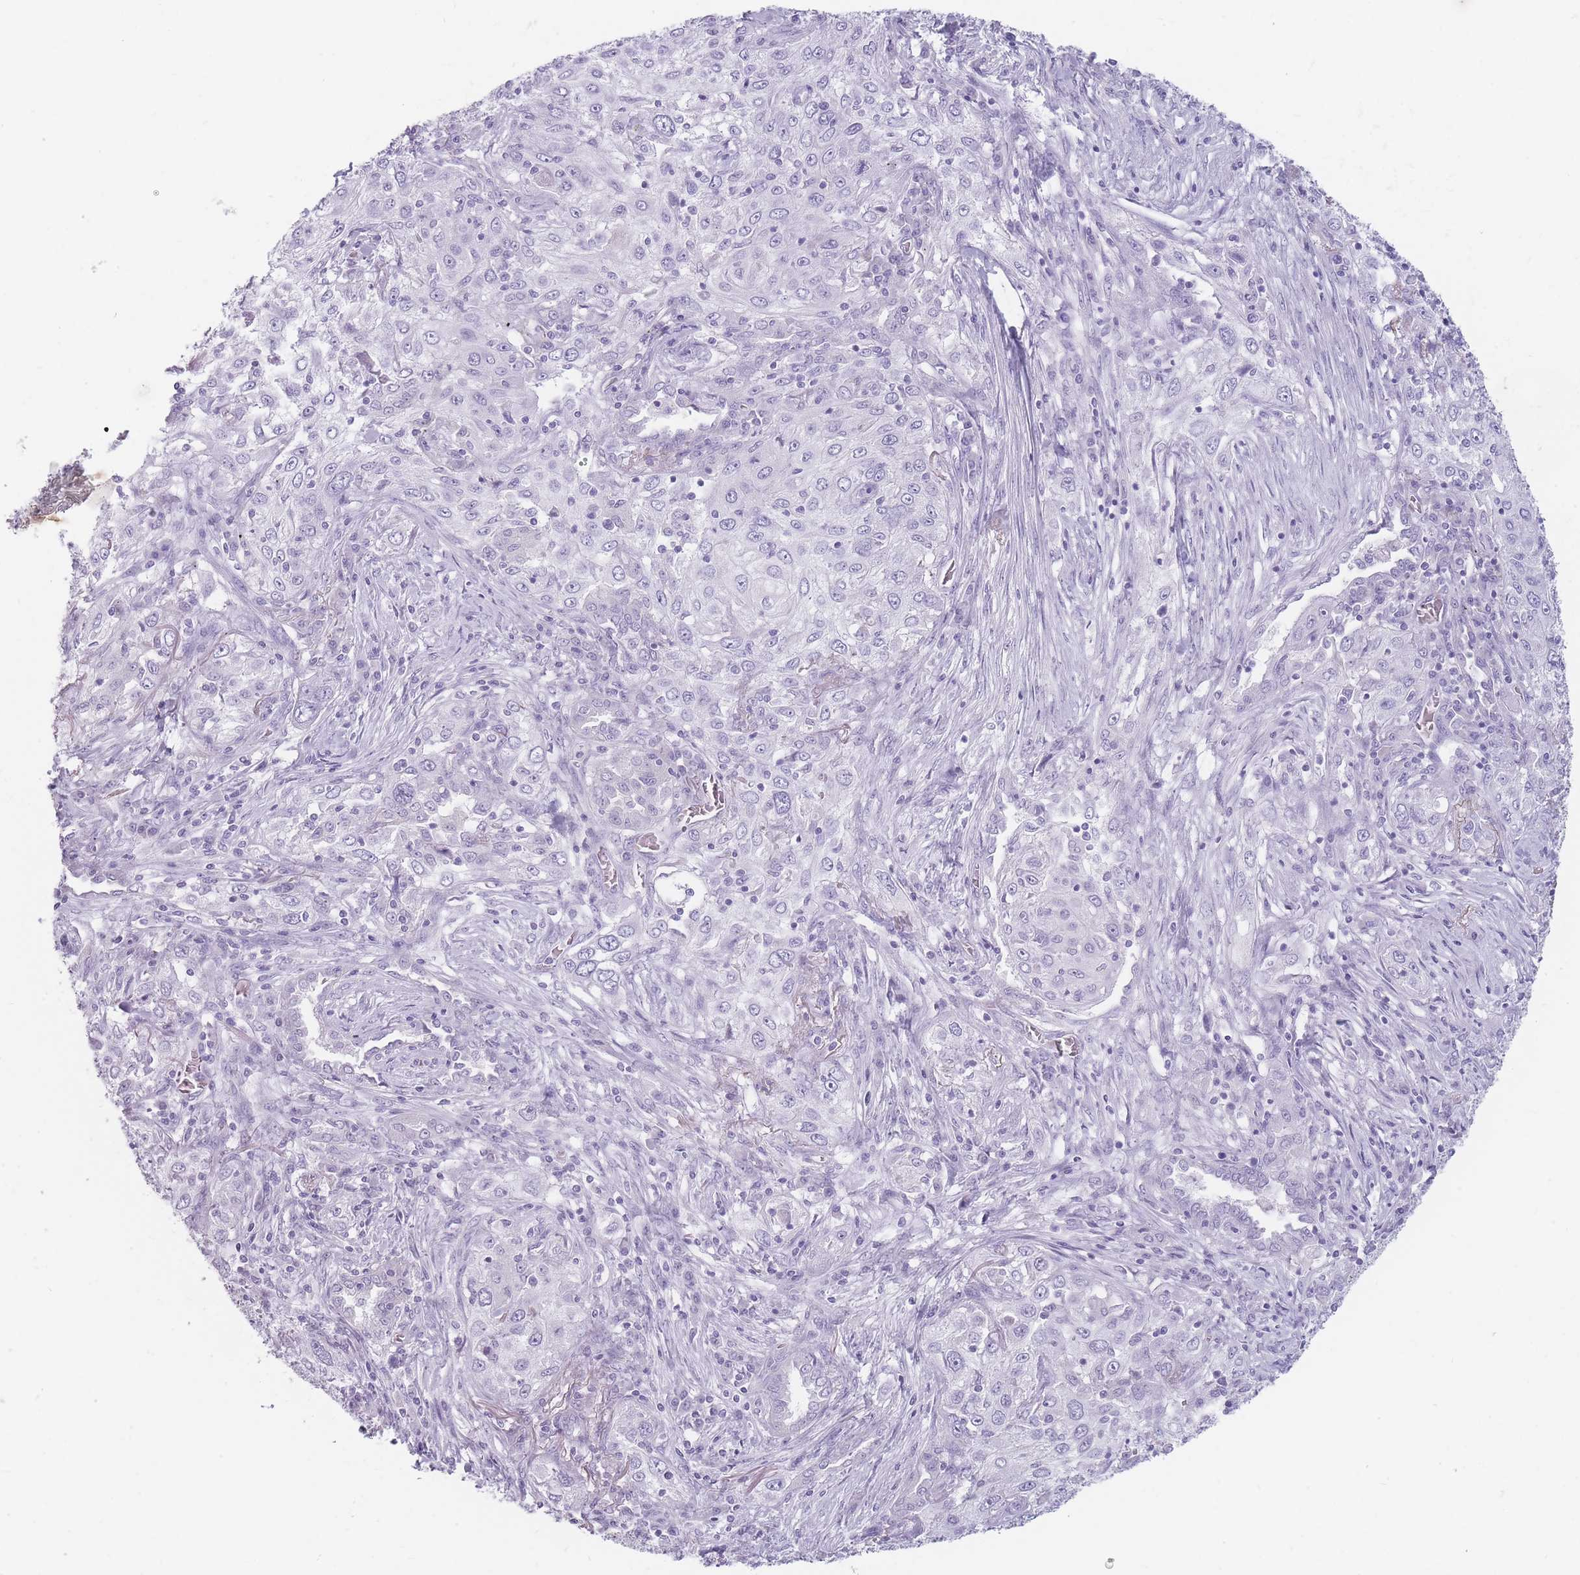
{"staining": {"intensity": "negative", "quantity": "none", "location": "none"}, "tissue": "lung cancer", "cell_type": "Tumor cells", "image_type": "cancer", "snomed": [{"axis": "morphology", "description": "Squamous cell carcinoma, NOS"}, {"axis": "topography", "description": "Lung"}], "caption": "Tumor cells are negative for protein expression in human lung cancer (squamous cell carcinoma).", "gene": "CCNO", "patient": {"sex": "female", "age": 69}}